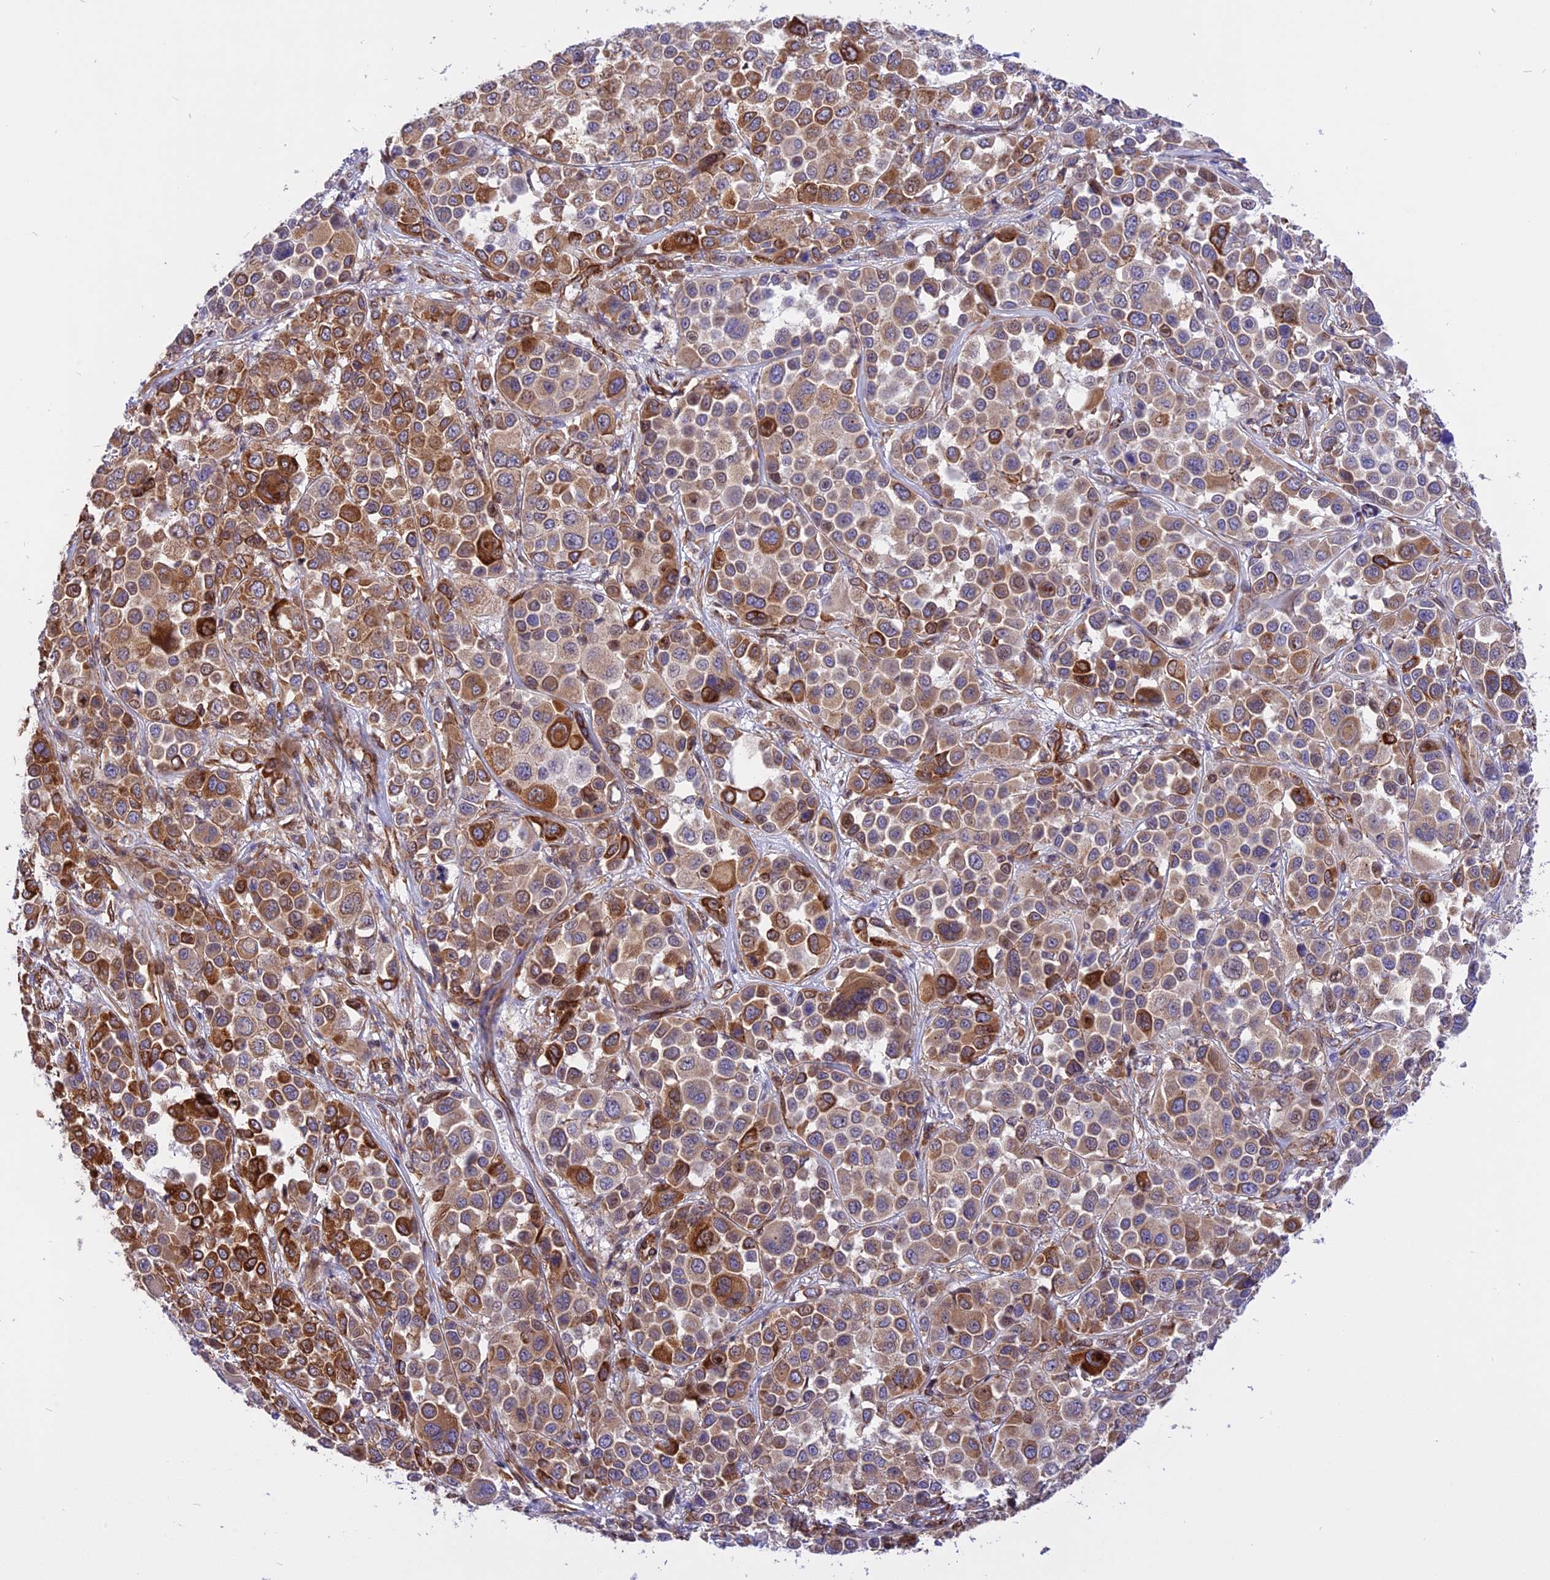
{"staining": {"intensity": "strong", "quantity": "25%-75%", "location": "cytoplasmic/membranous"}, "tissue": "melanoma", "cell_type": "Tumor cells", "image_type": "cancer", "snomed": [{"axis": "morphology", "description": "Malignant melanoma, NOS"}, {"axis": "topography", "description": "Skin of trunk"}], "caption": "A brown stain shows strong cytoplasmic/membranous staining of a protein in human malignant melanoma tumor cells. (DAB IHC, brown staining for protein, blue staining for nuclei).", "gene": "R3HDM4", "patient": {"sex": "male", "age": 71}}